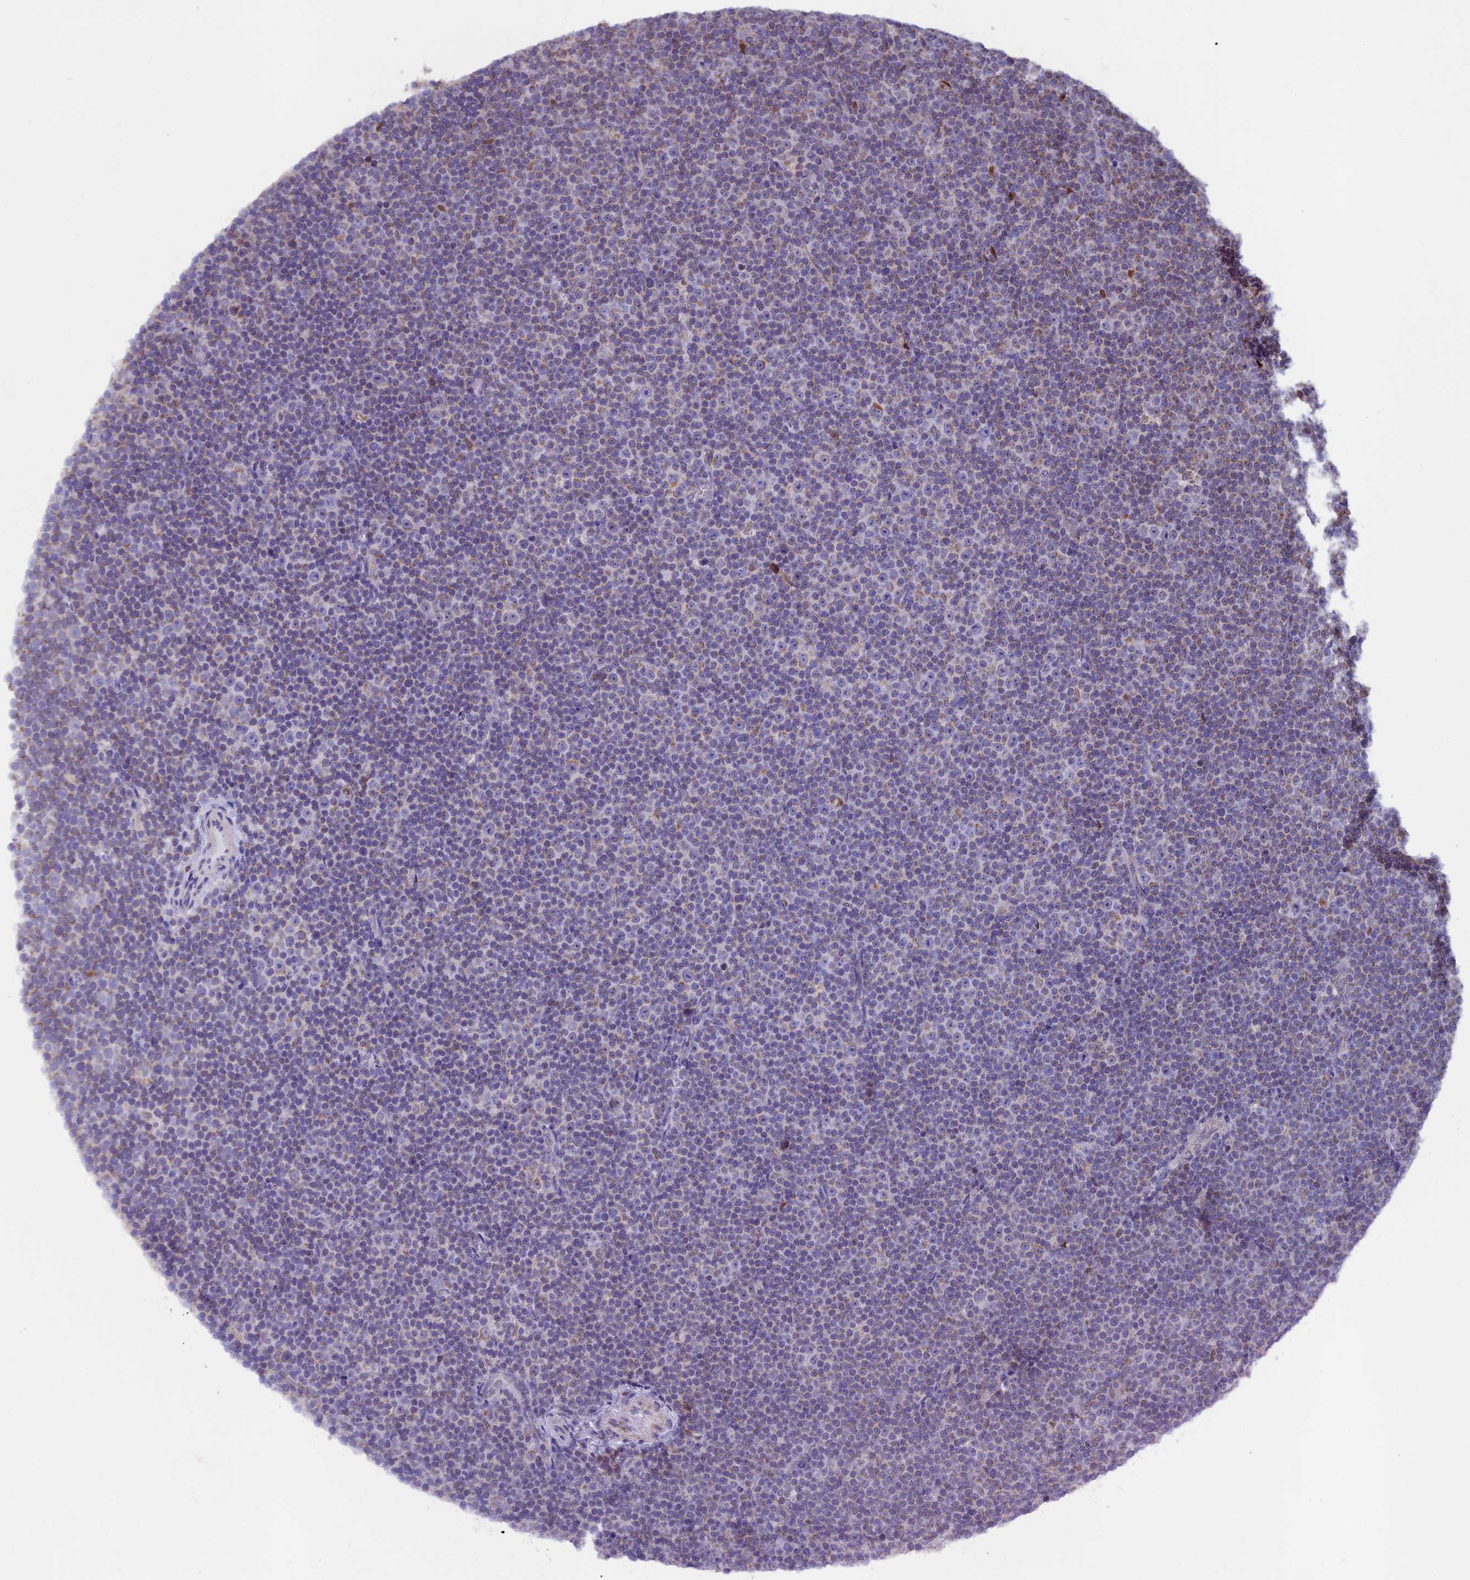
{"staining": {"intensity": "negative", "quantity": "none", "location": "none"}, "tissue": "lymphoma", "cell_type": "Tumor cells", "image_type": "cancer", "snomed": [{"axis": "morphology", "description": "Malignant lymphoma, non-Hodgkin's type, Low grade"}, {"axis": "topography", "description": "Lymph node"}], "caption": "The micrograph displays no staining of tumor cells in low-grade malignant lymphoma, non-Hodgkin's type.", "gene": "ACSS1", "patient": {"sex": "female", "age": 67}}